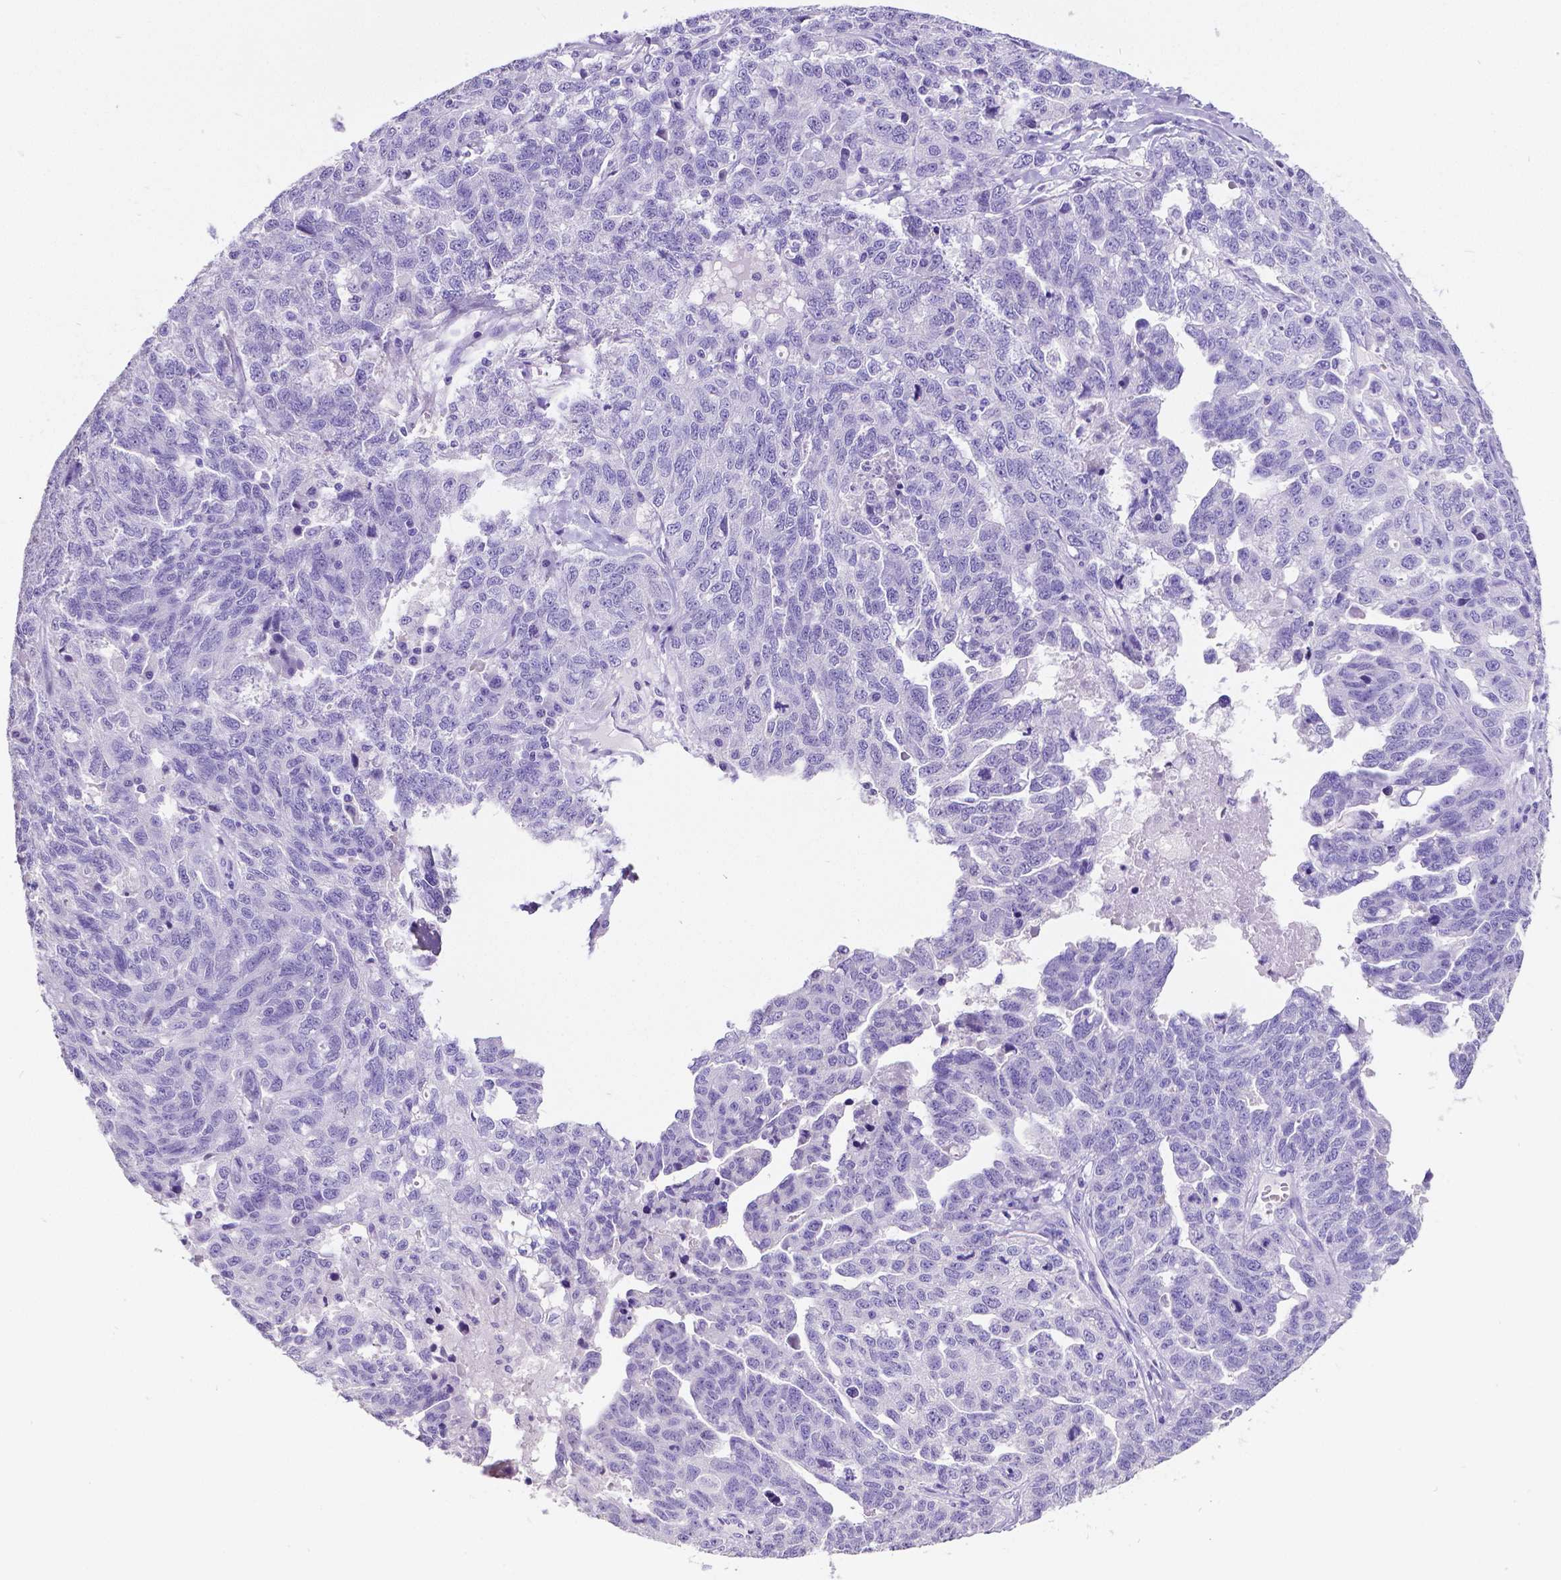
{"staining": {"intensity": "negative", "quantity": "none", "location": "none"}, "tissue": "ovarian cancer", "cell_type": "Tumor cells", "image_type": "cancer", "snomed": [{"axis": "morphology", "description": "Cystadenocarcinoma, serous, NOS"}, {"axis": "topography", "description": "Ovary"}], "caption": "Immunohistochemistry image of neoplastic tissue: ovarian cancer stained with DAB (3,3'-diaminobenzidine) reveals no significant protein staining in tumor cells. (DAB (3,3'-diaminobenzidine) immunohistochemistry with hematoxylin counter stain).", "gene": "SATB2", "patient": {"sex": "female", "age": 71}}